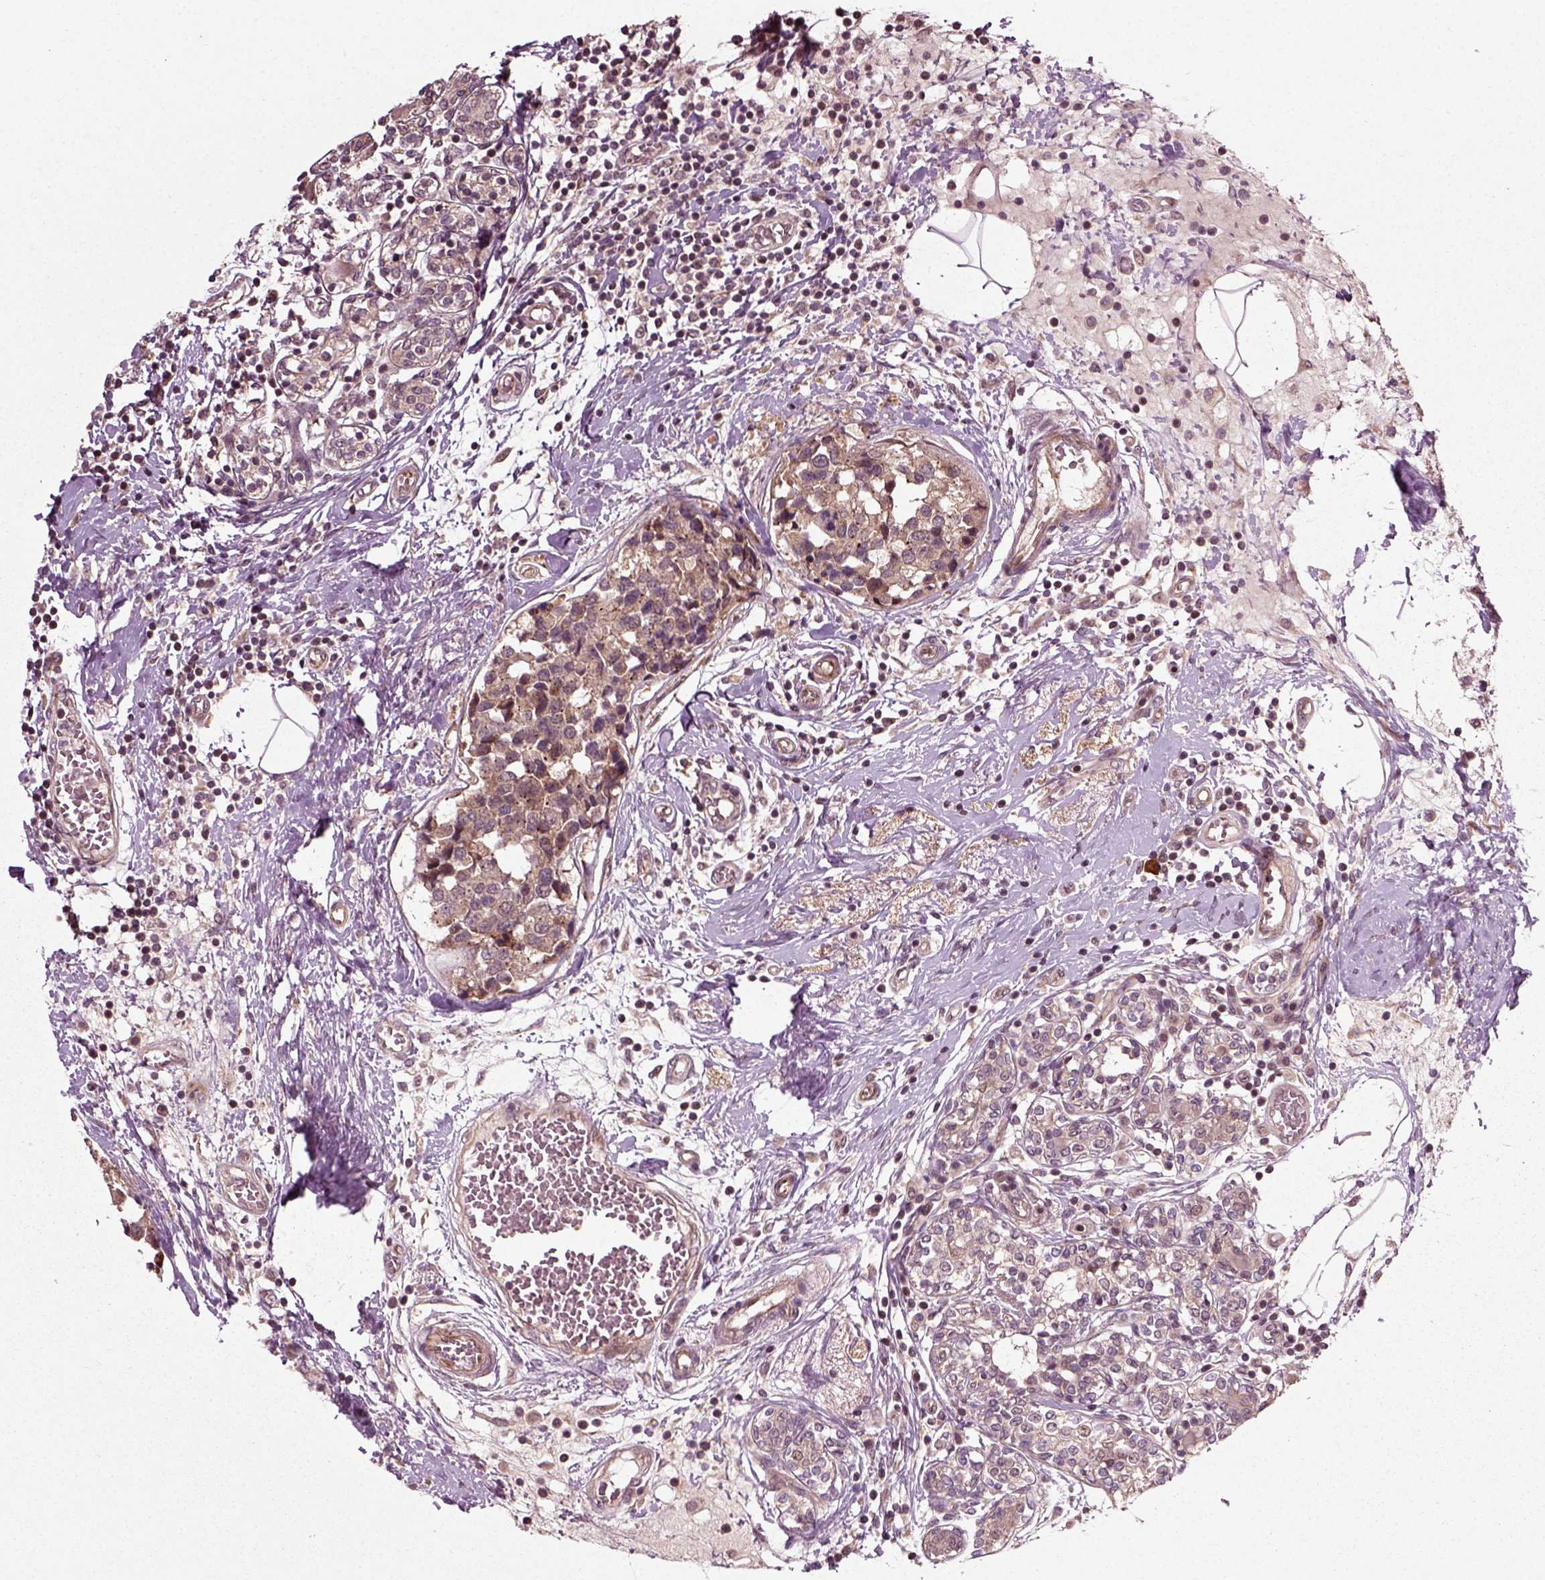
{"staining": {"intensity": "weak", "quantity": ">75%", "location": "cytoplasmic/membranous"}, "tissue": "breast cancer", "cell_type": "Tumor cells", "image_type": "cancer", "snomed": [{"axis": "morphology", "description": "Lobular carcinoma"}, {"axis": "topography", "description": "Breast"}], "caption": "Breast cancer stained with DAB (3,3'-diaminobenzidine) immunohistochemistry displays low levels of weak cytoplasmic/membranous staining in about >75% of tumor cells.", "gene": "PLCD3", "patient": {"sex": "female", "age": 59}}